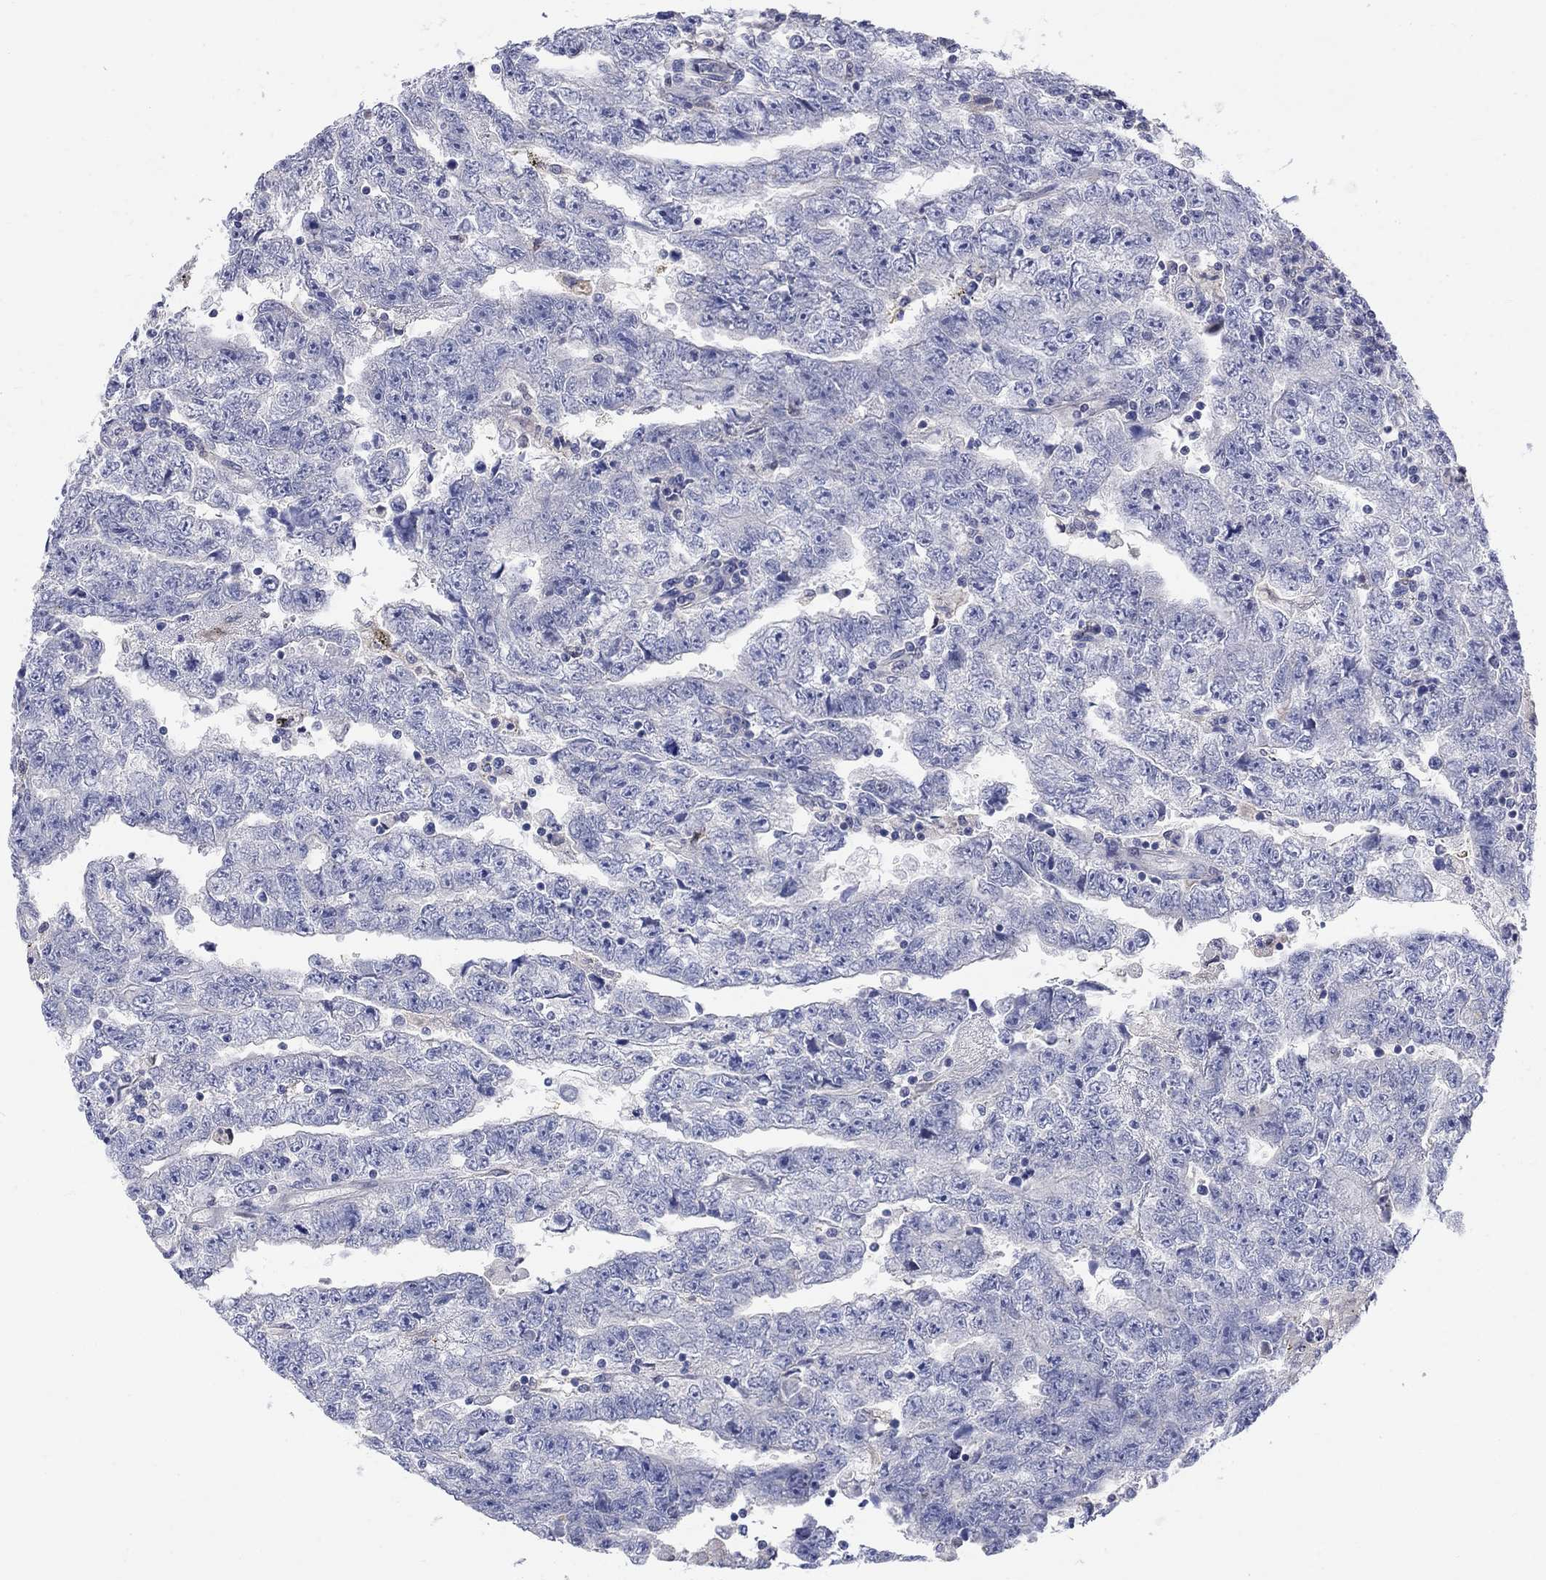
{"staining": {"intensity": "negative", "quantity": "none", "location": "none"}, "tissue": "testis cancer", "cell_type": "Tumor cells", "image_type": "cancer", "snomed": [{"axis": "morphology", "description": "Carcinoma, Embryonal, NOS"}, {"axis": "topography", "description": "Testis"}], "caption": "Tumor cells are negative for protein expression in human testis cancer. The staining was performed using DAB (3,3'-diaminobenzidine) to visualize the protein expression in brown, while the nuclei were stained in blue with hematoxylin (Magnification: 20x).", "gene": "EGFLAM", "patient": {"sex": "male", "age": 25}}